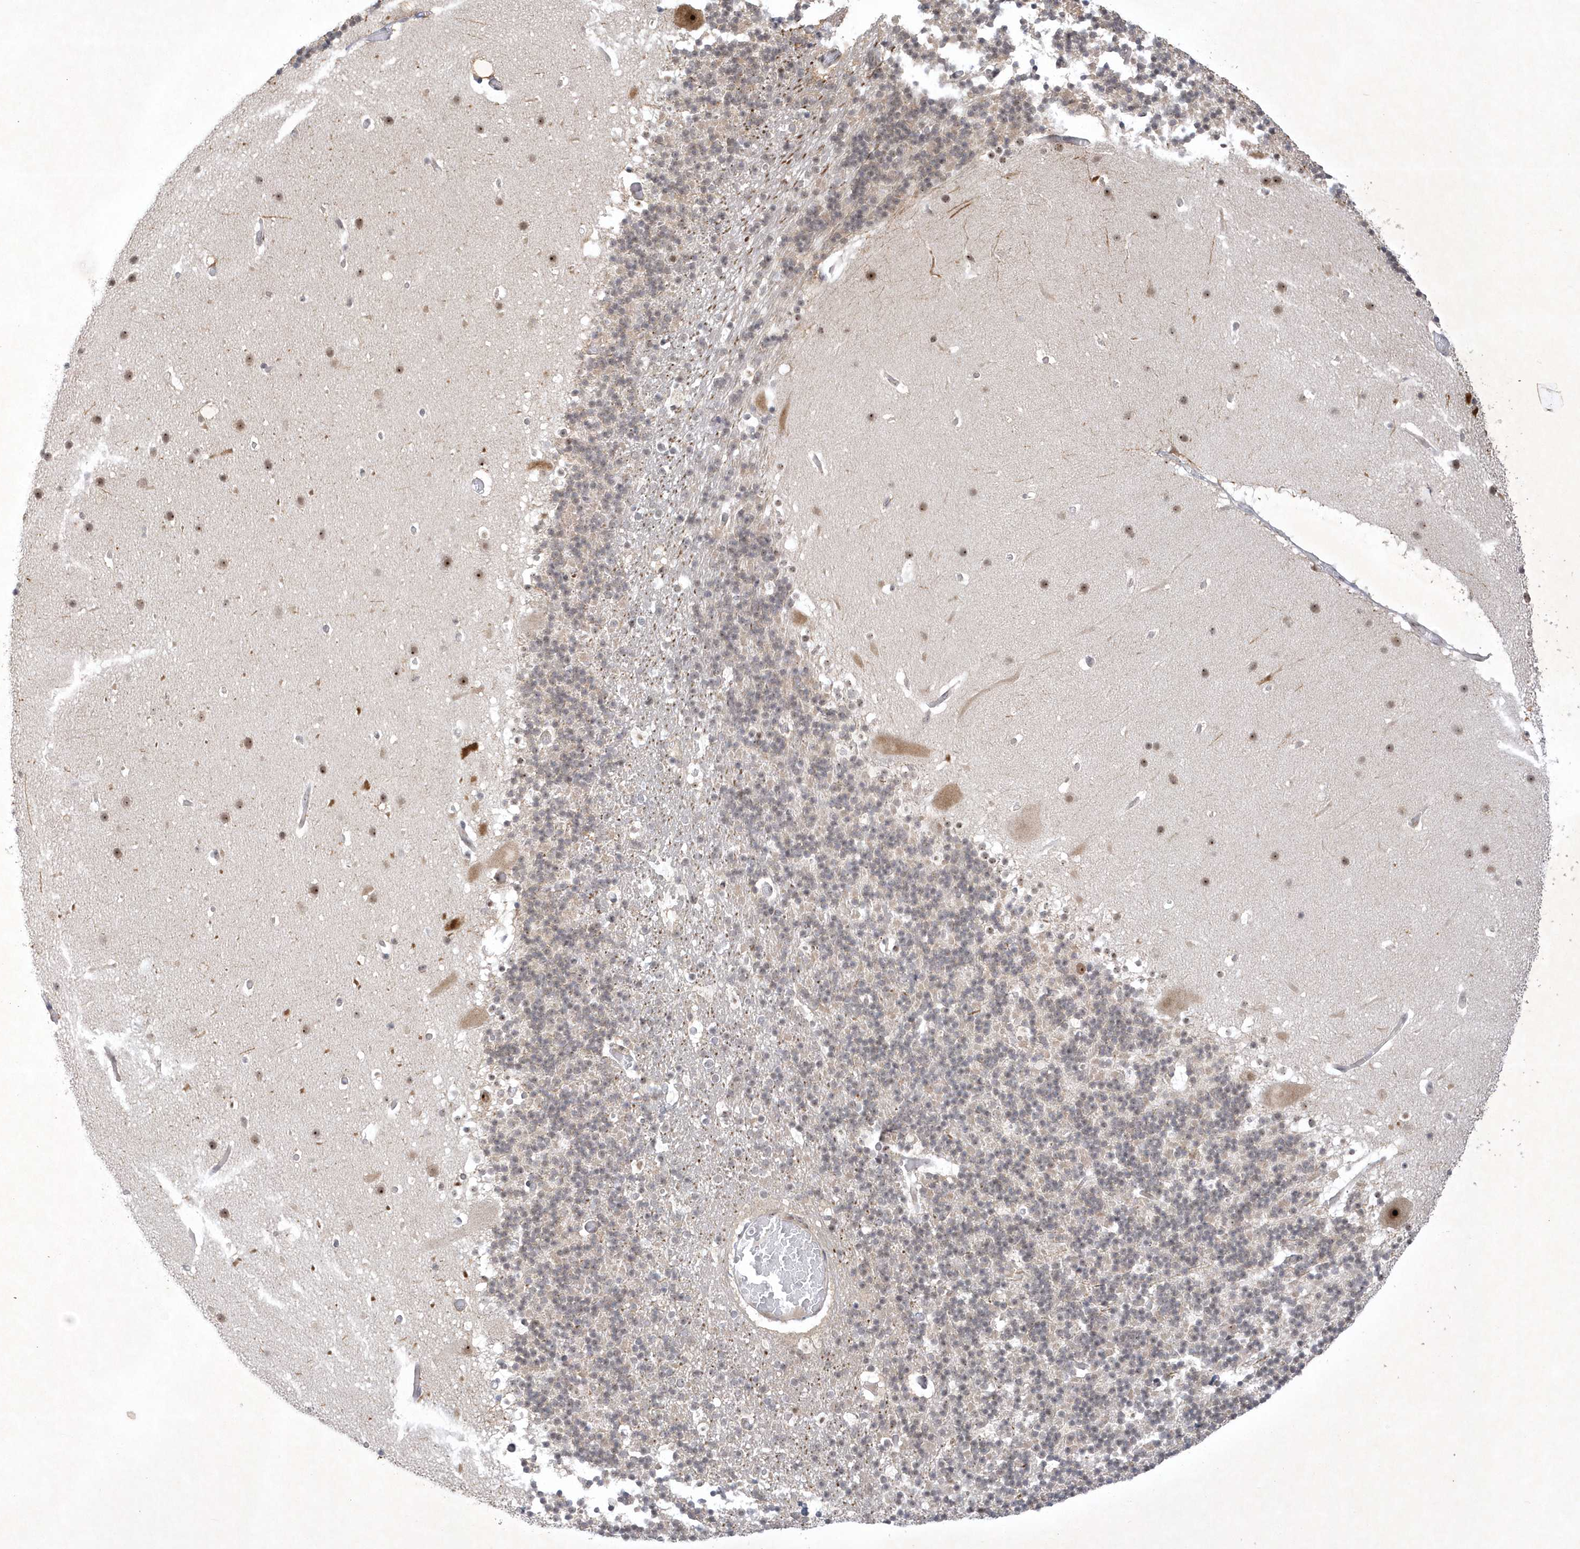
{"staining": {"intensity": "weak", "quantity": "25%-75%", "location": "cytoplasmic/membranous"}, "tissue": "cerebellum", "cell_type": "Cells in granular layer", "image_type": "normal", "snomed": [{"axis": "morphology", "description": "Normal tissue, NOS"}, {"axis": "topography", "description": "Cerebellum"}], "caption": "Cerebellum stained with DAB (3,3'-diaminobenzidine) IHC reveals low levels of weak cytoplasmic/membranous expression in about 25%-75% of cells in granular layer. (DAB = brown stain, brightfield microscopy at high magnification).", "gene": "NPM3", "patient": {"sex": "male", "age": 57}}